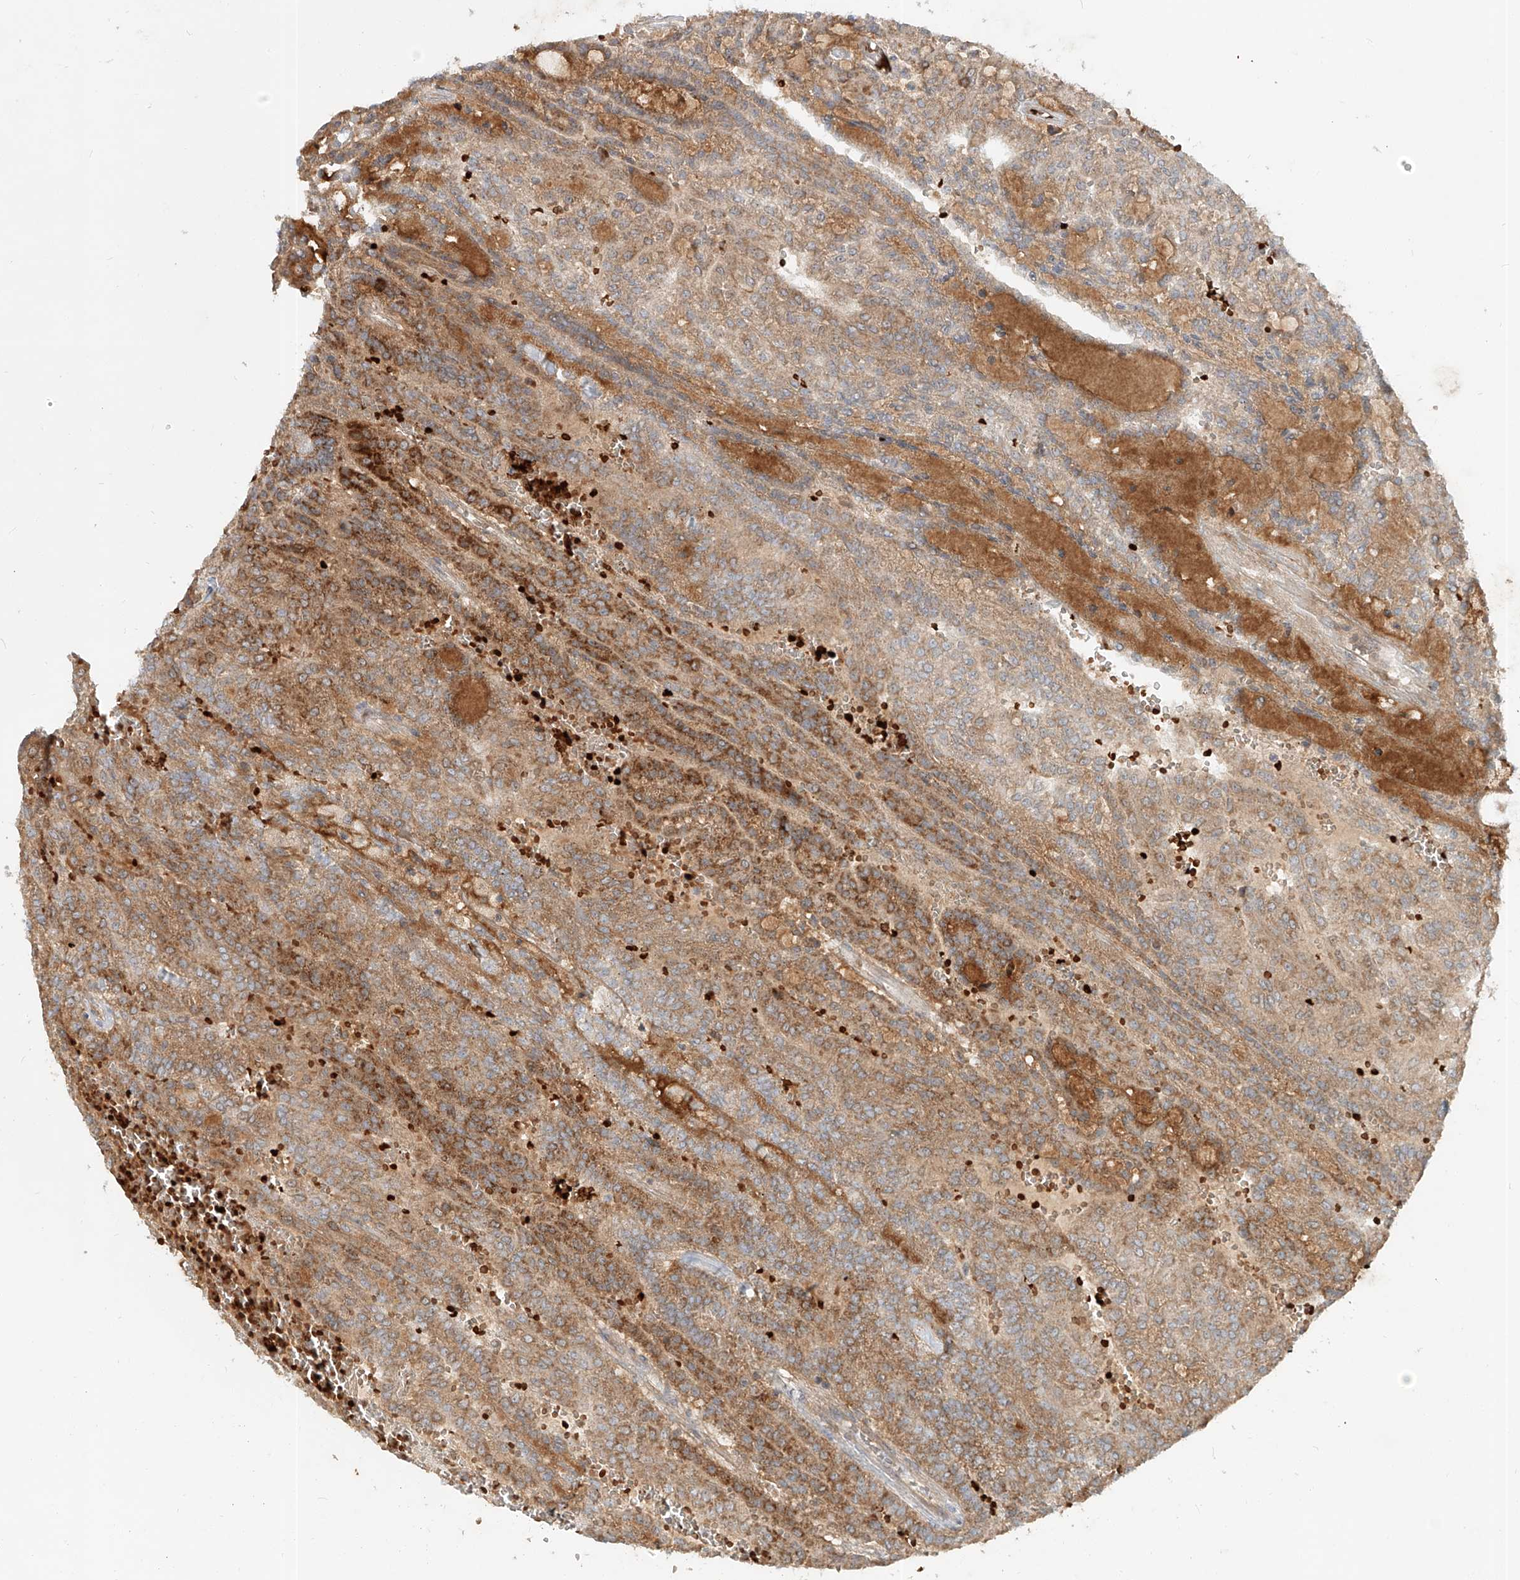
{"staining": {"intensity": "moderate", "quantity": ">75%", "location": "cytoplasmic/membranous"}, "tissue": "renal cancer", "cell_type": "Tumor cells", "image_type": "cancer", "snomed": [{"axis": "morphology", "description": "Adenocarcinoma, NOS"}, {"axis": "topography", "description": "Kidney"}], "caption": "This is a micrograph of IHC staining of adenocarcinoma (renal), which shows moderate staining in the cytoplasmic/membranous of tumor cells.", "gene": "FGD2", "patient": {"sex": "male", "age": 63}}